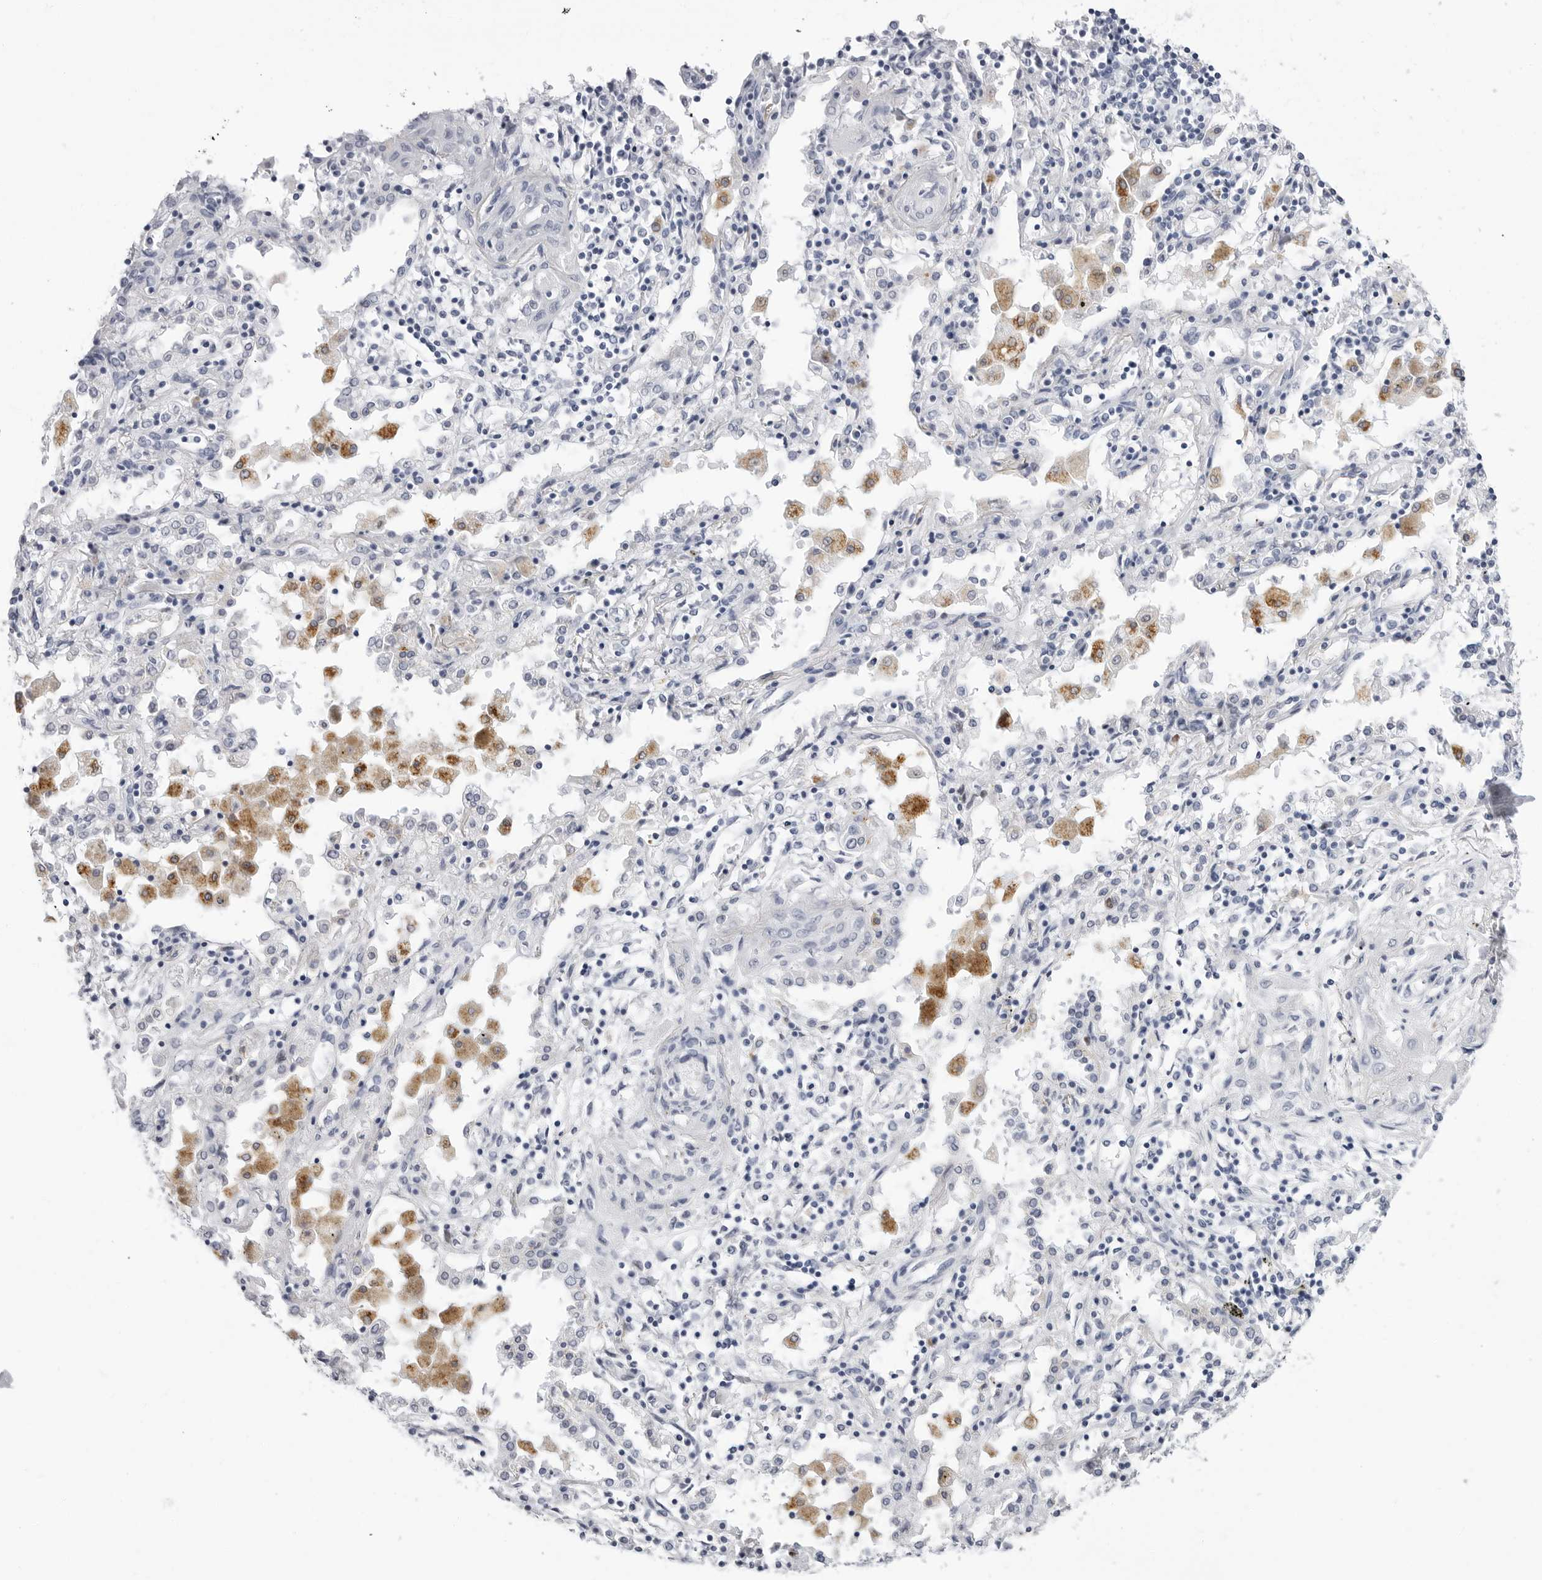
{"staining": {"intensity": "negative", "quantity": "none", "location": "none"}, "tissue": "lung cancer", "cell_type": "Tumor cells", "image_type": "cancer", "snomed": [{"axis": "morphology", "description": "Squamous cell carcinoma, NOS"}, {"axis": "topography", "description": "Lung"}], "caption": "The image shows no significant expression in tumor cells of squamous cell carcinoma (lung).", "gene": "ERICH3", "patient": {"sex": "female", "age": 47}}